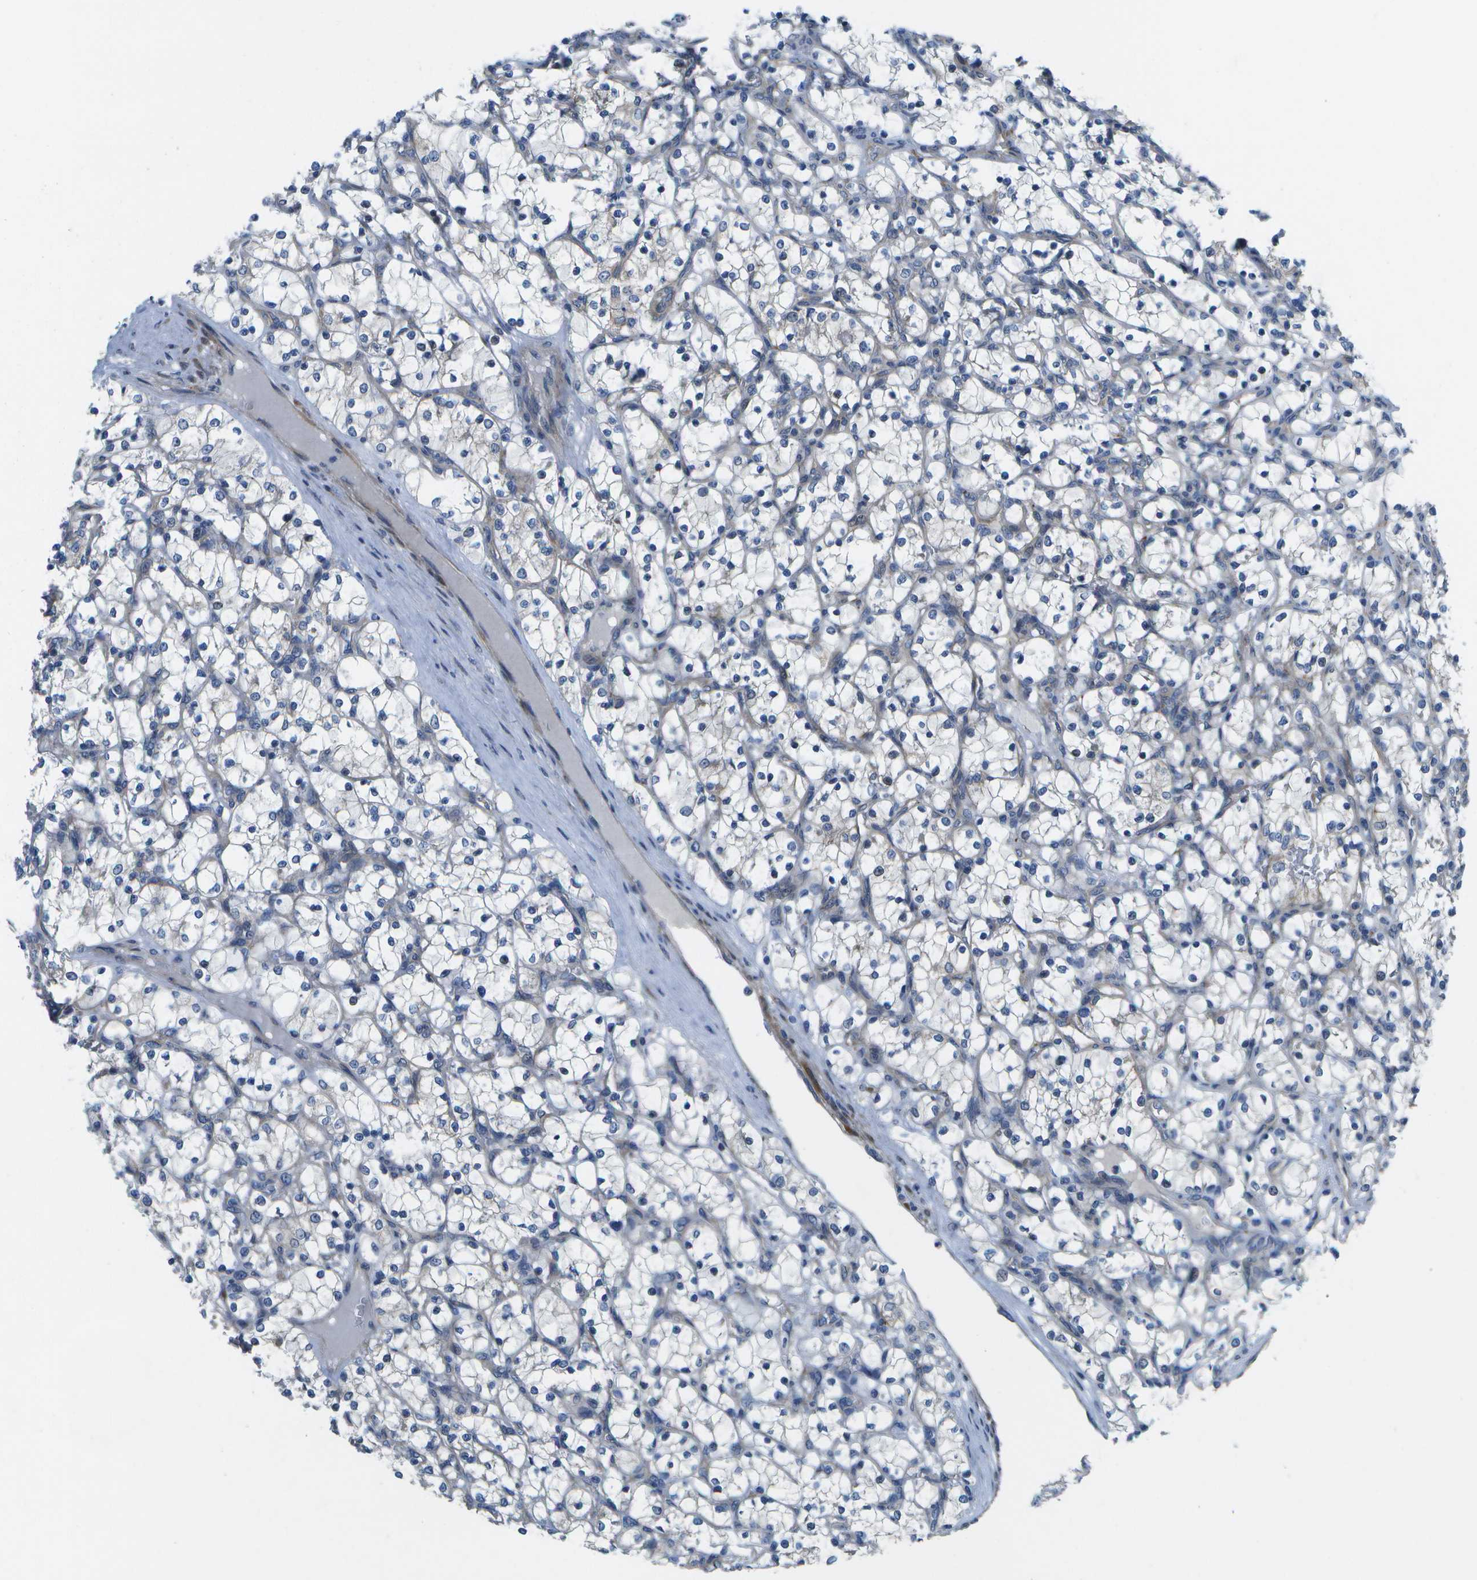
{"staining": {"intensity": "negative", "quantity": "none", "location": "none"}, "tissue": "renal cancer", "cell_type": "Tumor cells", "image_type": "cancer", "snomed": [{"axis": "morphology", "description": "Adenocarcinoma, NOS"}, {"axis": "topography", "description": "Kidney"}], "caption": "An image of human adenocarcinoma (renal) is negative for staining in tumor cells.", "gene": "P3H1", "patient": {"sex": "female", "age": 69}}